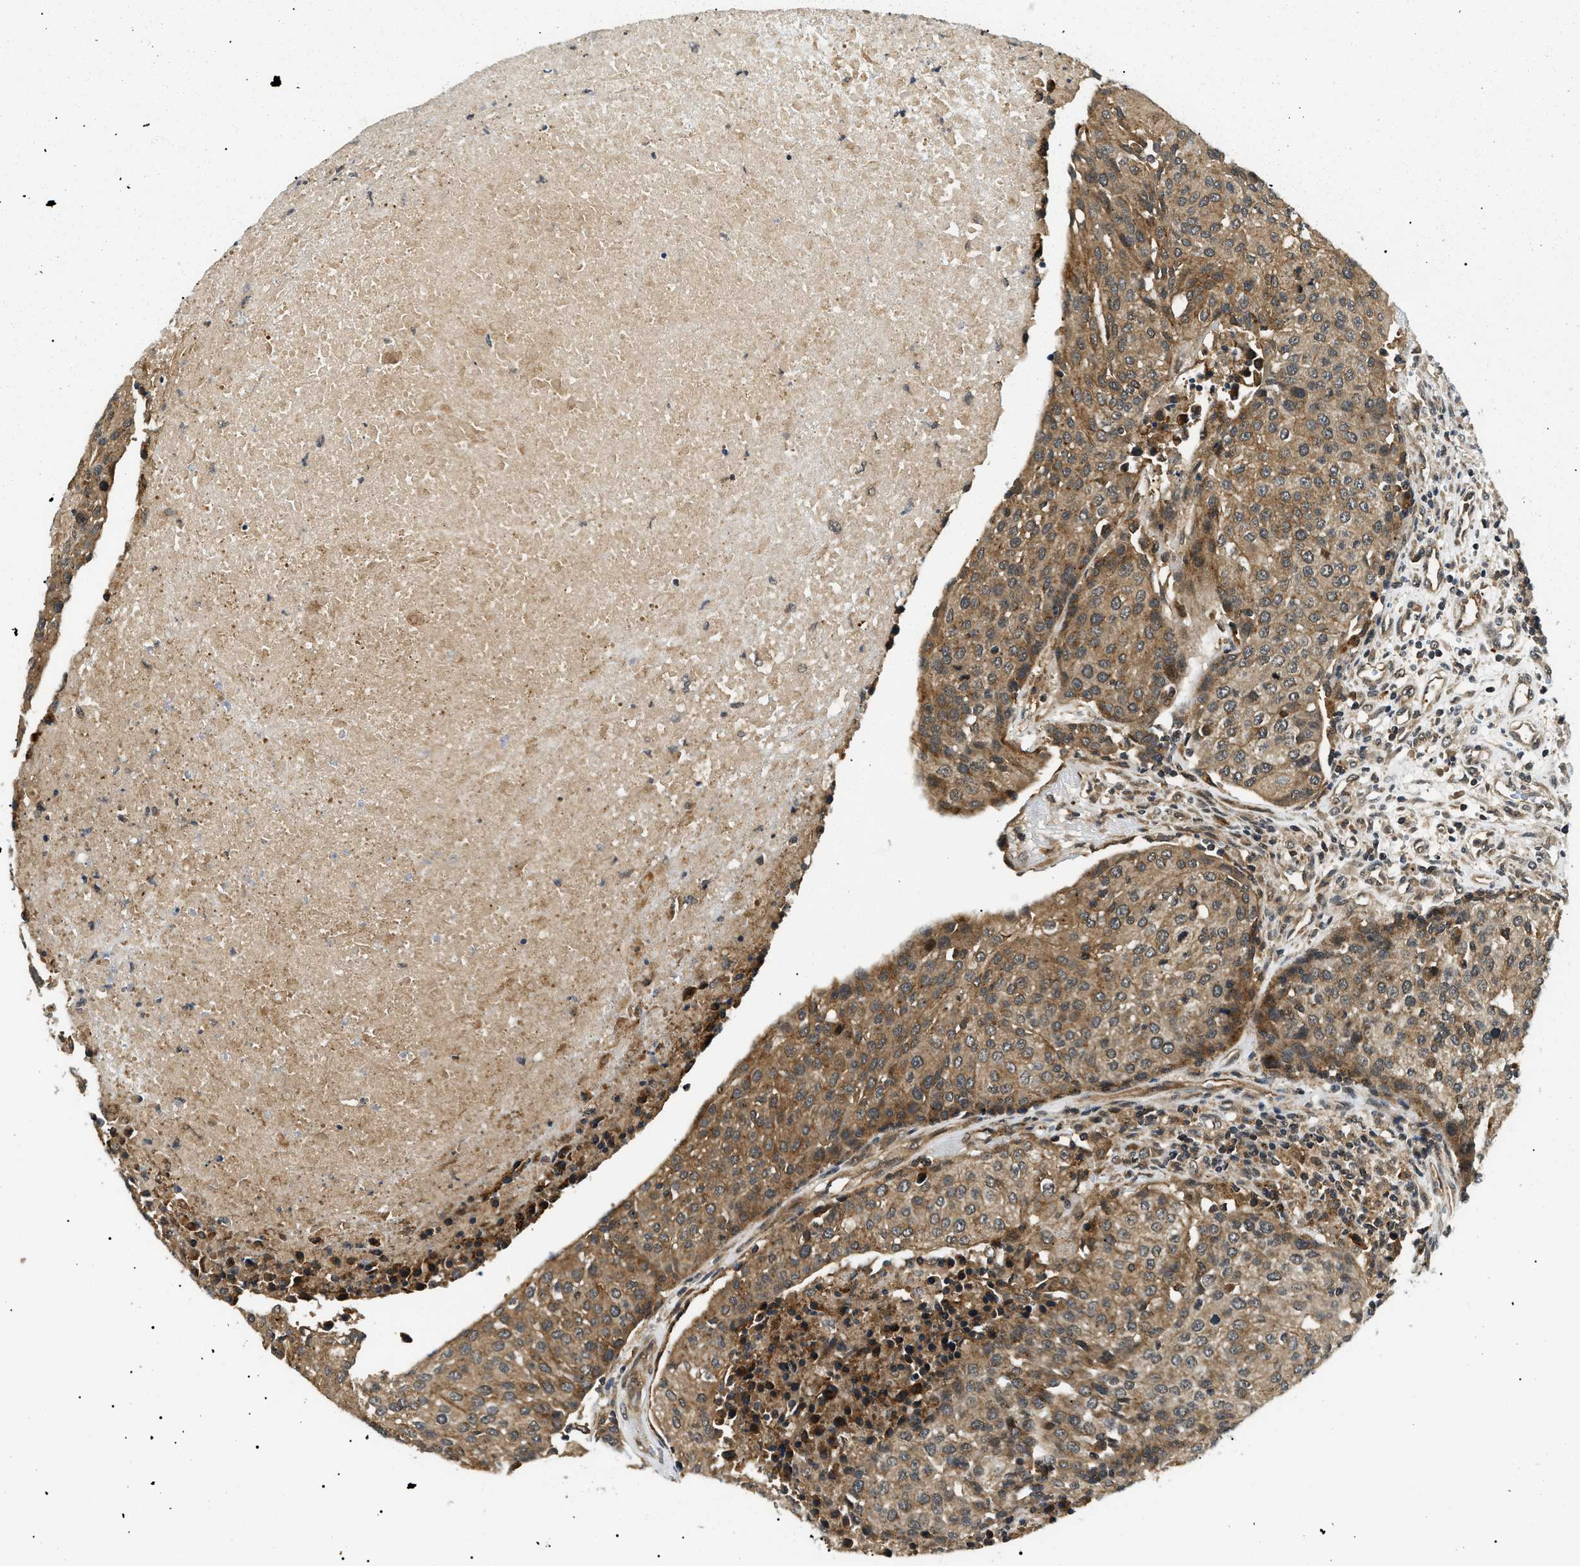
{"staining": {"intensity": "moderate", "quantity": ">75%", "location": "cytoplasmic/membranous"}, "tissue": "urothelial cancer", "cell_type": "Tumor cells", "image_type": "cancer", "snomed": [{"axis": "morphology", "description": "Urothelial carcinoma, High grade"}, {"axis": "topography", "description": "Urinary bladder"}], "caption": "IHC histopathology image of human urothelial cancer stained for a protein (brown), which shows medium levels of moderate cytoplasmic/membranous staining in approximately >75% of tumor cells.", "gene": "ATP6AP1", "patient": {"sex": "female", "age": 85}}